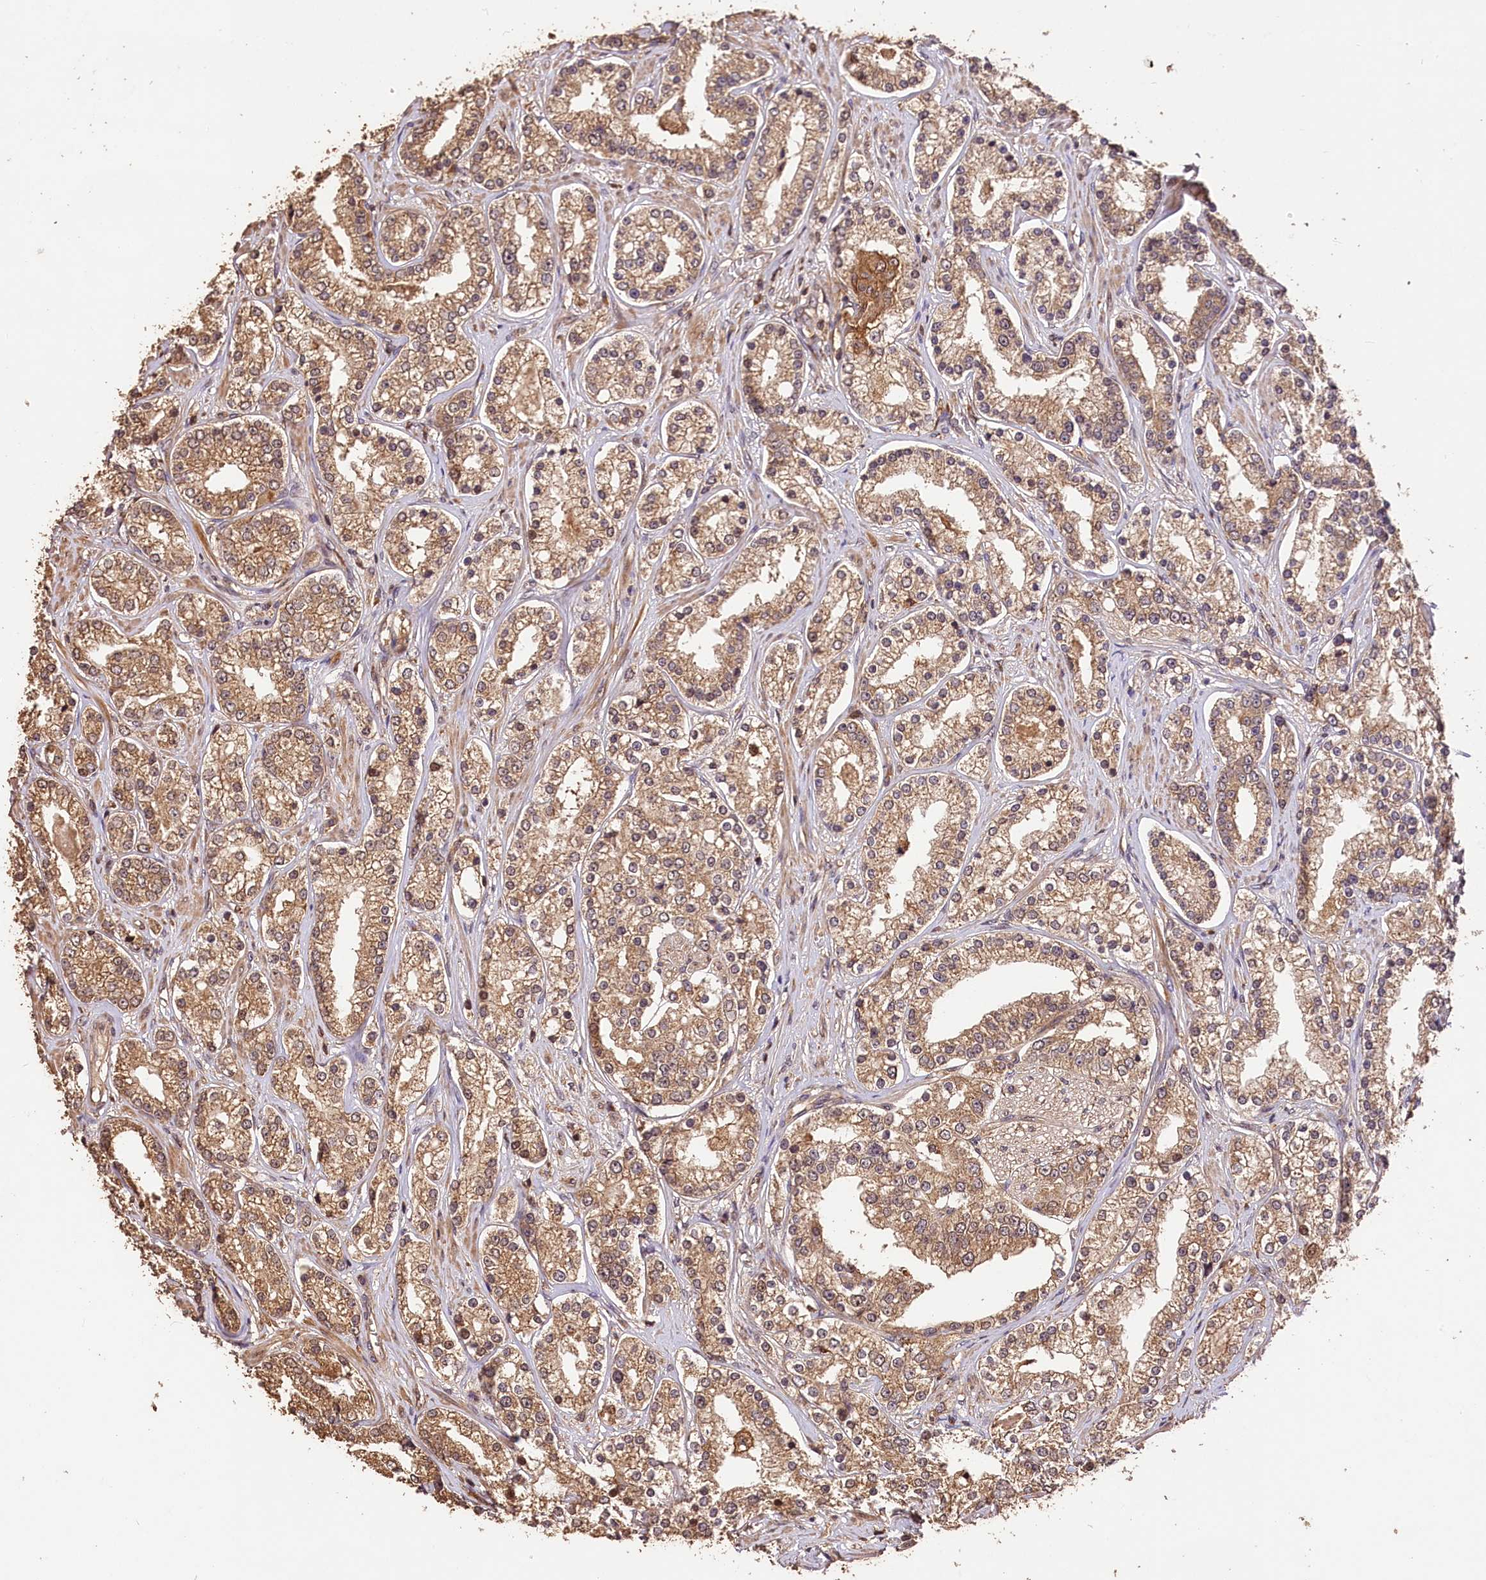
{"staining": {"intensity": "moderate", "quantity": ">75%", "location": "cytoplasmic/membranous,nuclear"}, "tissue": "prostate cancer", "cell_type": "Tumor cells", "image_type": "cancer", "snomed": [{"axis": "morphology", "description": "Normal tissue, NOS"}, {"axis": "morphology", "description": "Adenocarcinoma, High grade"}, {"axis": "topography", "description": "Prostate"}], "caption": "The immunohistochemical stain highlights moderate cytoplasmic/membranous and nuclear expression in tumor cells of prostate cancer tissue.", "gene": "KPTN", "patient": {"sex": "male", "age": 83}}